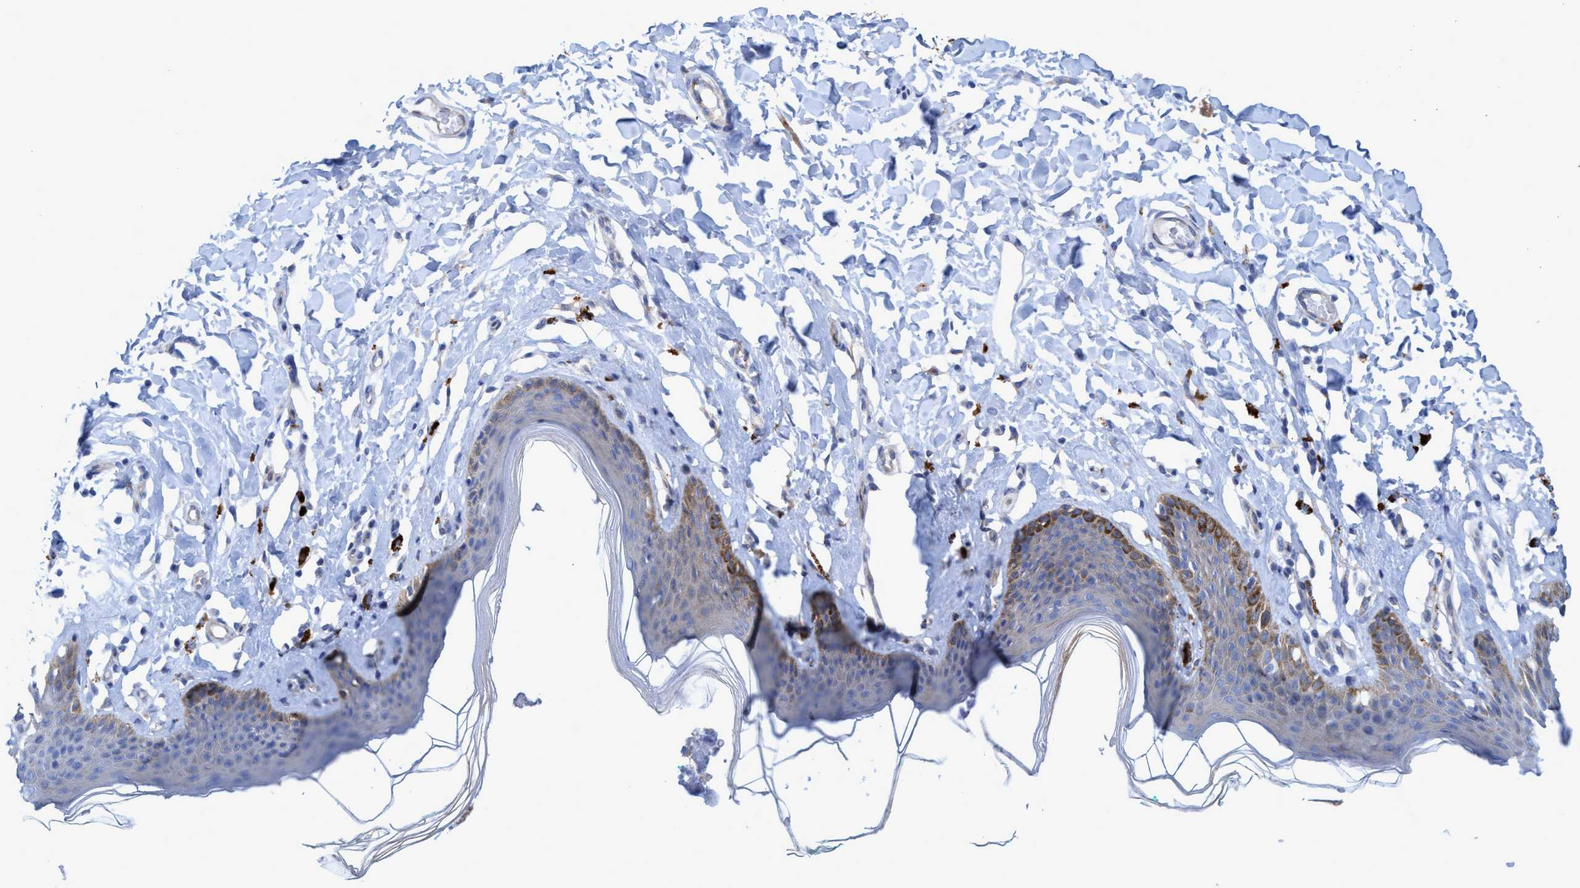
{"staining": {"intensity": "moderate", "quantity": "<25%", "location": "cytoplasmic/membranous"}, "tissue": "skin", "cell_type": "Epidermal cells", "image_type": "normal", "snomed": [{"axis": "morphology", "description": "Normal tissue, NOS"}, {"axis": "topography", "description": "Vulva"}], "caption": "Skin stained for a protein (brown) demonstrates moderate cytoplasmic/membranous positive expression in about <25% of epidermal cells.", "gene": "GULP1", "patient": {"sex": "female", "age": 66}}